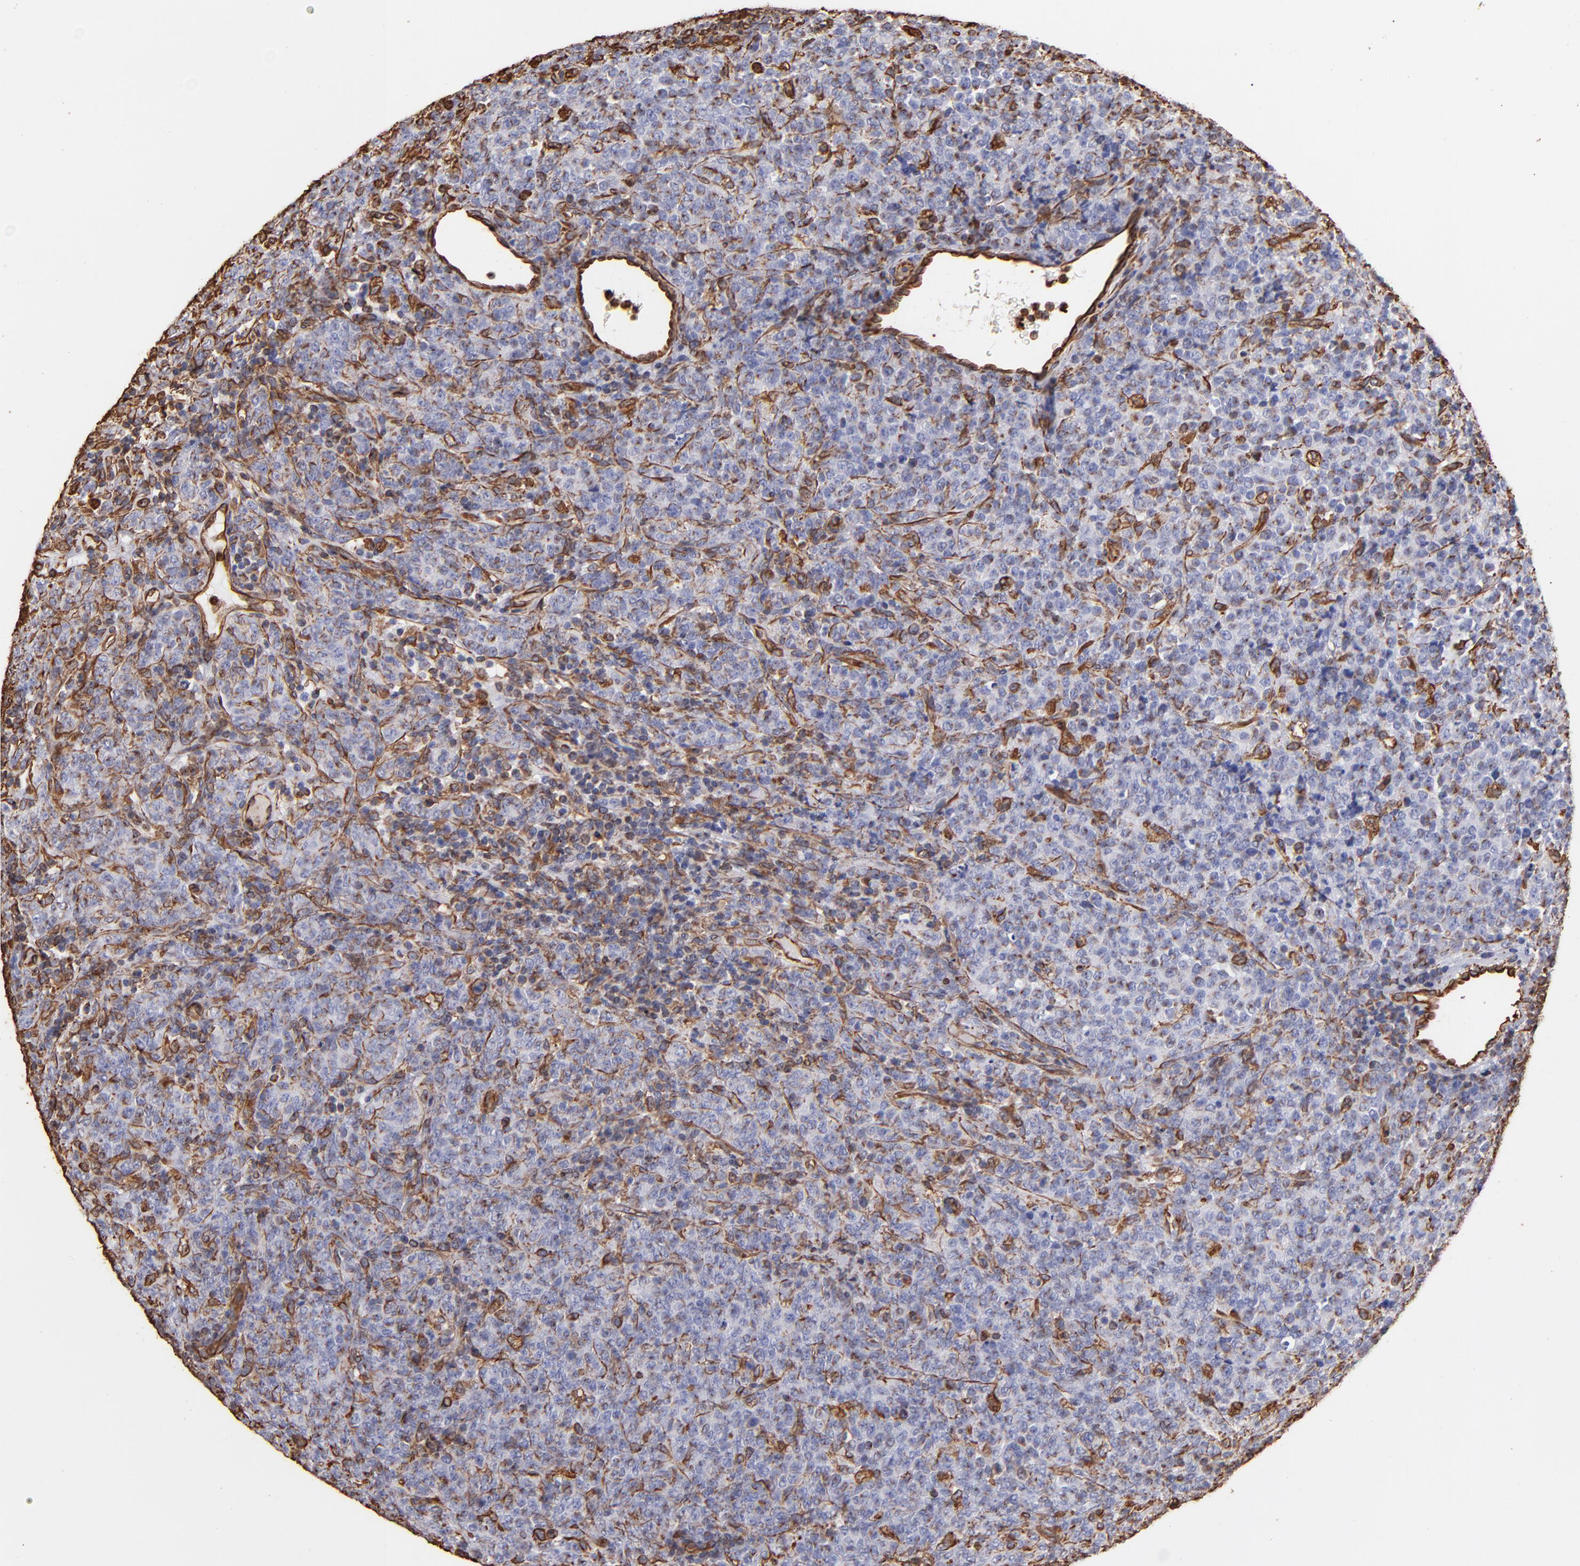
{"staining": {"intensity": "strong", "quantity": "<25%", "location": "cytoplasmic/membranous"}, "tissue": "lymphoma", "cell_type": "Tumor cells", "image_type": "cancer", "snomed": [{"axis": "morphology", "description": "Malignant lymphoma, non-Hodgkin's type, High grade"}, {"axis": "topography", "description": "Tonsil"}], "caption": "The photomicrograph displays a brown stain indicating the presence of a protein in the cytoplasmic/membranous of tumor cells in lymphoma. The staining was performed using DAB to visualize the protein expression in brown, while the nuclei were stained in blue with hematoxylin (Magnification: 20x).", "gene": "VIM", "patient": {"sex": "female", "age": 36}}